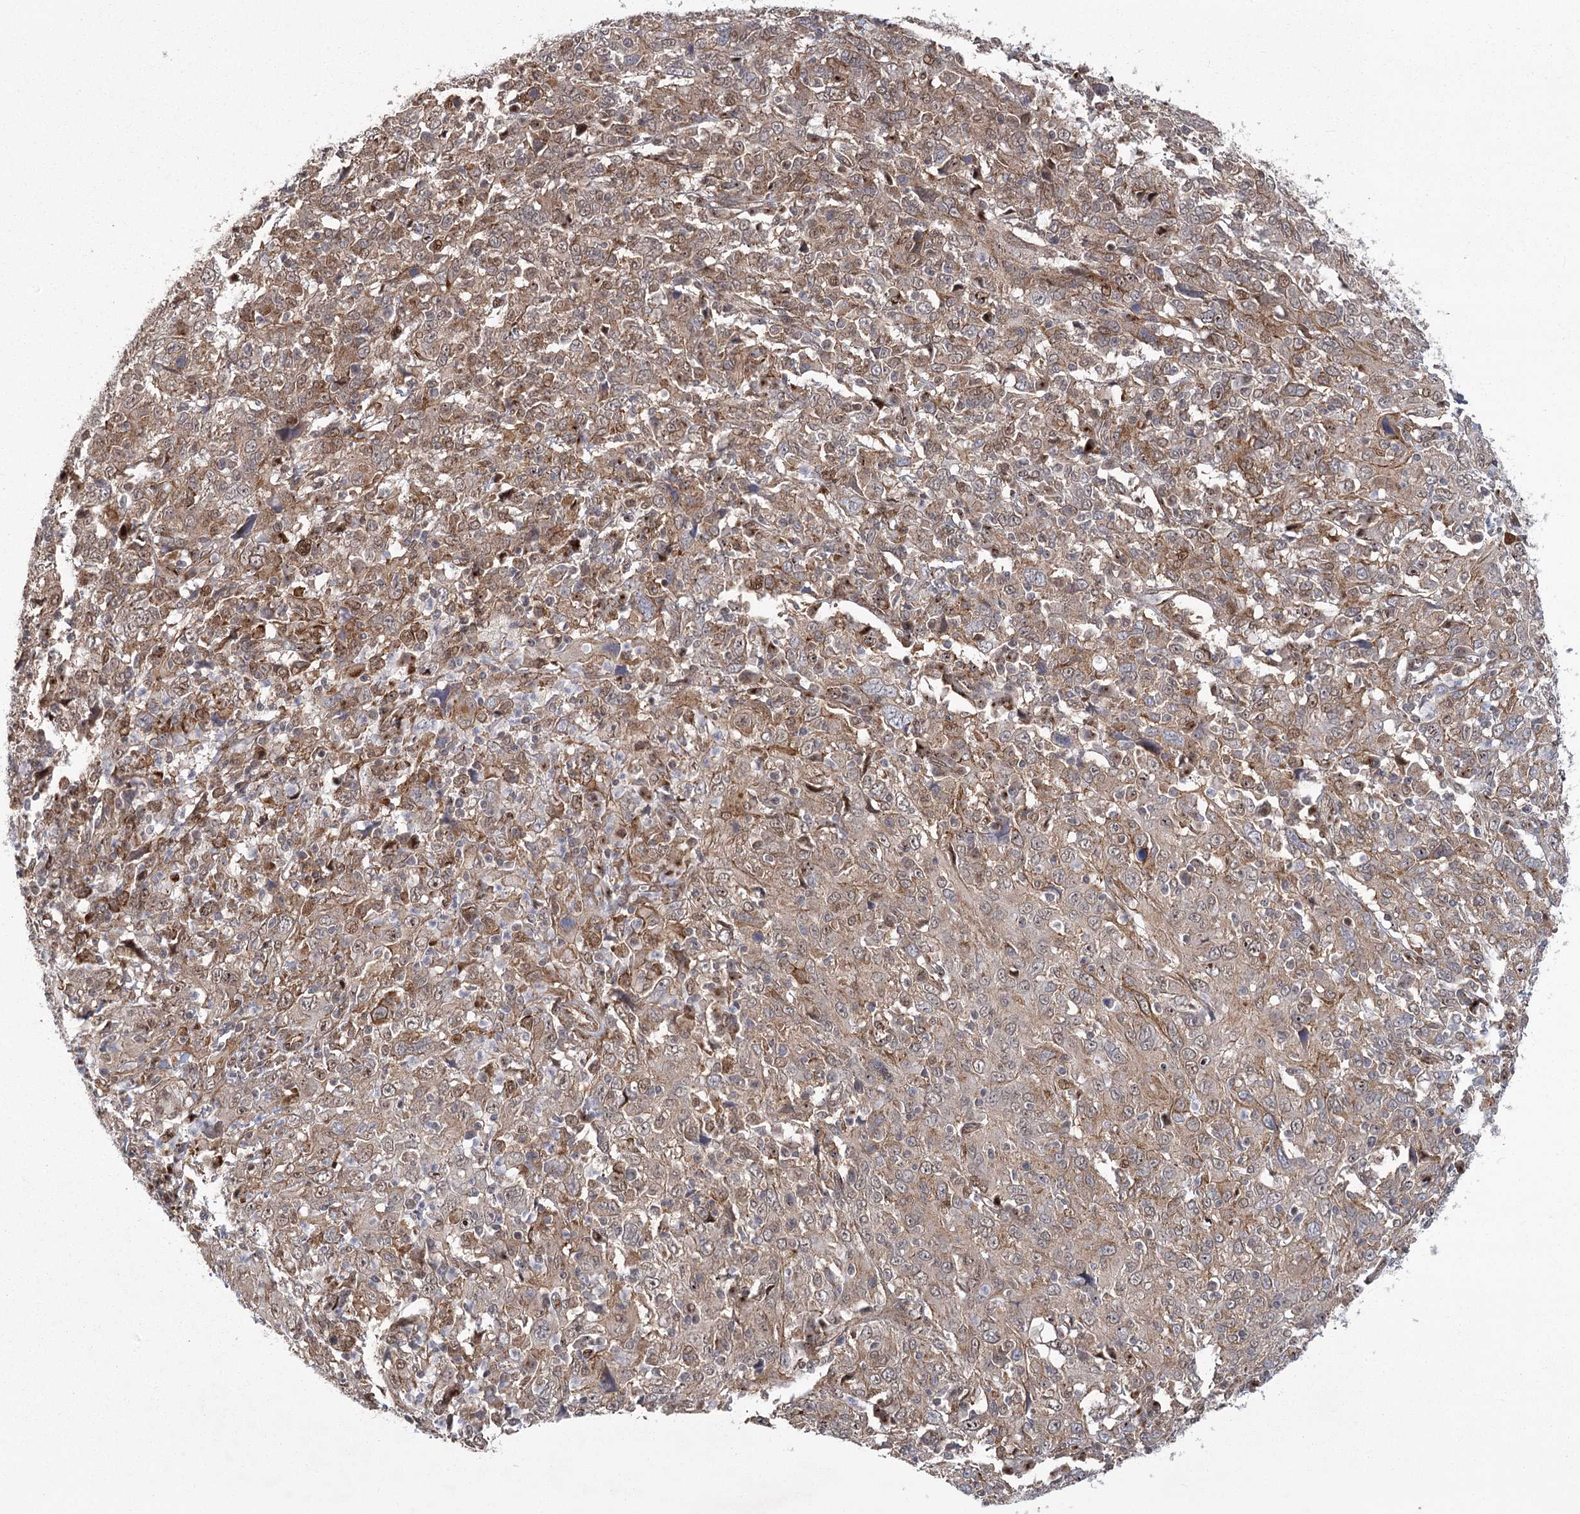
{"staining": {"intensity": "weak", "quantity": ">75%", "location": "cytoplasmic/membranous"}, "tissue": "cervical cancer", "cell_type": "Tumor cells", "image_type": "cancer", "snomed": [{"axis": "morphology", "description": "Squamous cell carcinoma, NOS"}, {"axis": "topography", "description": "Cervix"}], "caption": "A low amount of weak cytoplasmic/membranous staining is seen in approximately >75% of tumor cells in cervical cancer tissue.", "gene": "PARM1", "patient": {"sex": "female", "age": 46}}